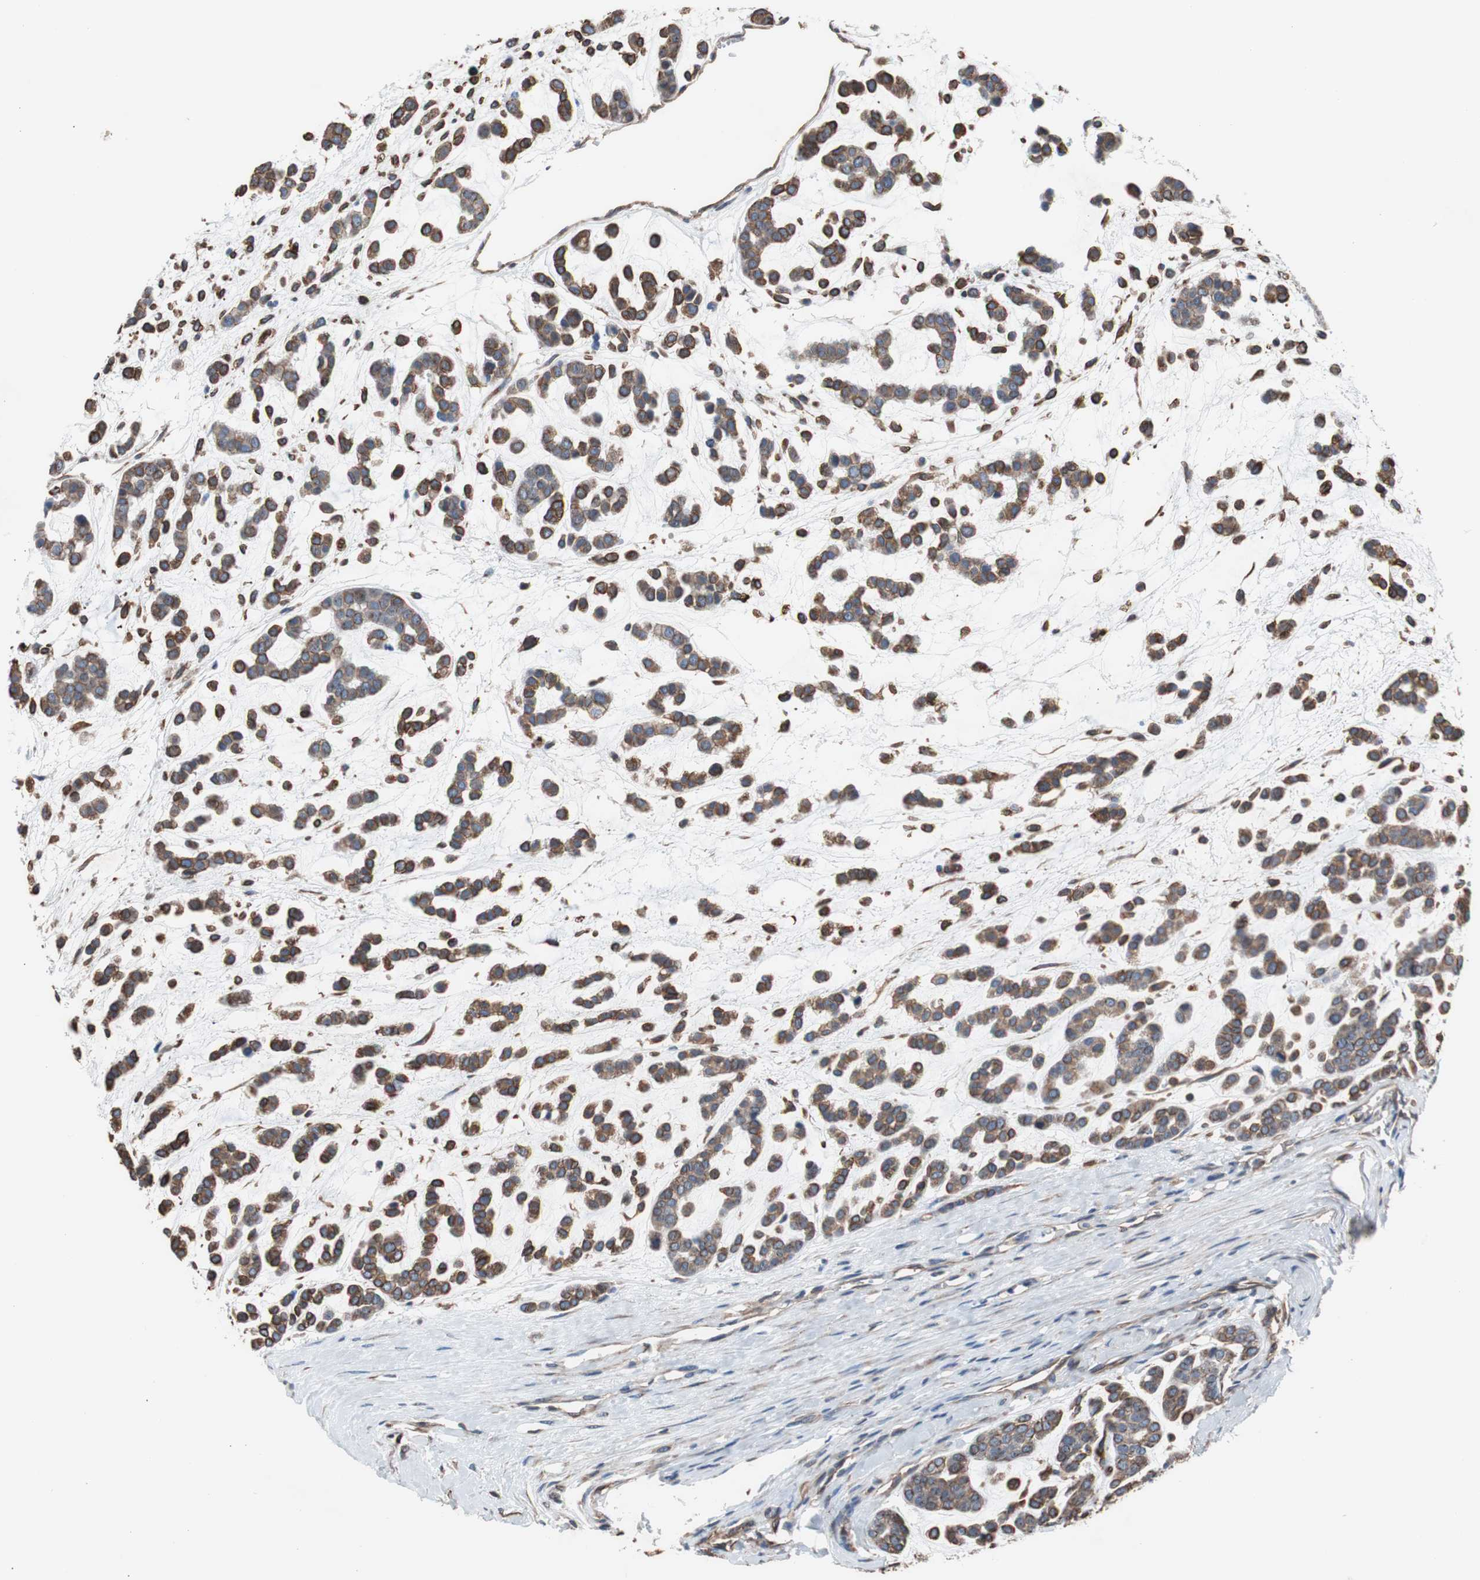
{"staining": {"intensity": "moderate", "quantity": ">75%", "location": "cytoplasmic/membranous"}, "tissue": "head and neck cancer", "cell_type": "Tumor cells", "image_type": "cancer", "snomed": [{"axis": "morphology", "description": "Adenocarcinoma, NOS"}, {"axis": "morphology", "description": "Adenoma, NOS"}, {"axis": "topography", "description": "Head-Neck"}], "caption": "Immunohistochemical staining of head and neck adenocarcinoma exhibits medium levels of moderate cytoplasmic/membranous protein expression in approximately >75% of tumor cells.", "gene": "KIF3B", "patient": {"sex": "female", "age": 55}}